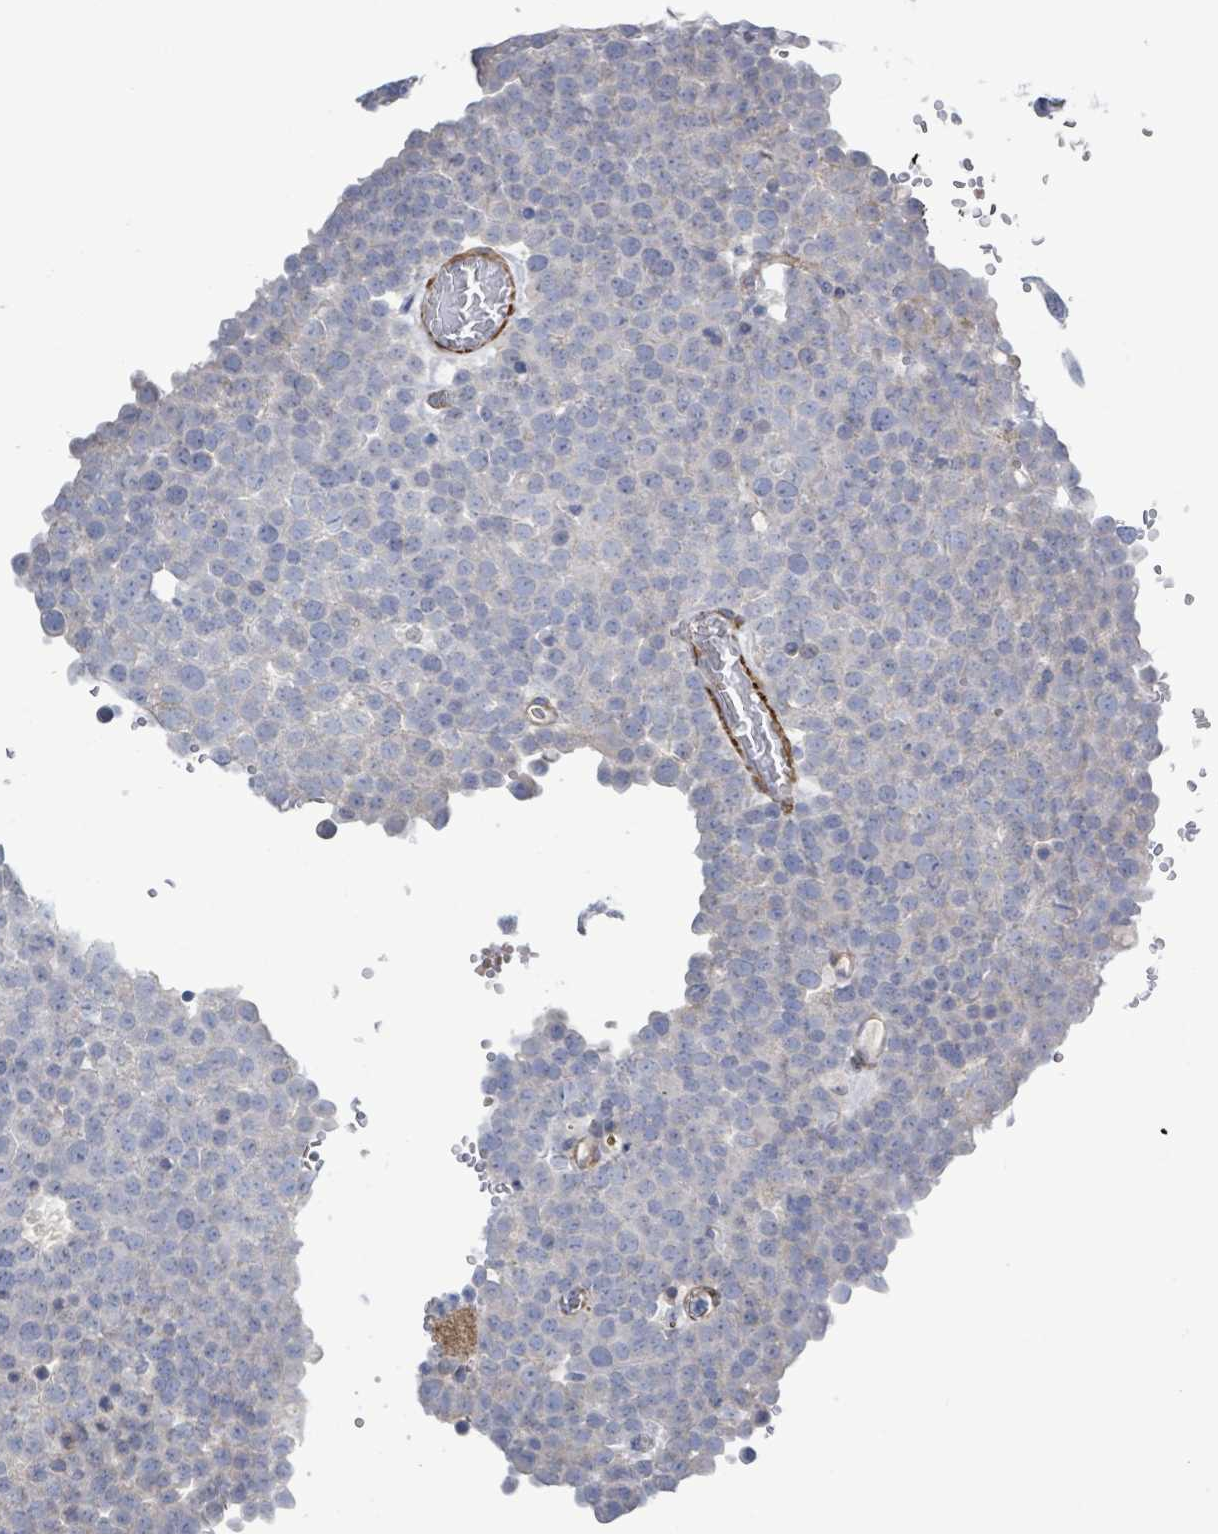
{"staining": {"intensity": "negative", "quantity": "none", "location": "none"}, "tissue": "testis cancer", "cell_type": "Tumor cells", "image_type": "cancer", "snomed": [{"axis": "morphology", "description": "Normal tissue, NOS"}, {"axis": "morphology", "description": "Seminoma, NOS"}, {"axis": "topography", "description": "Testis"}], "caption": "Micrograph shows no significant protein expression in tumor cells of testis cancer (seminoma).", "gene": "DMRTC1B", "patient": {"sex": "male", "age": 71}}